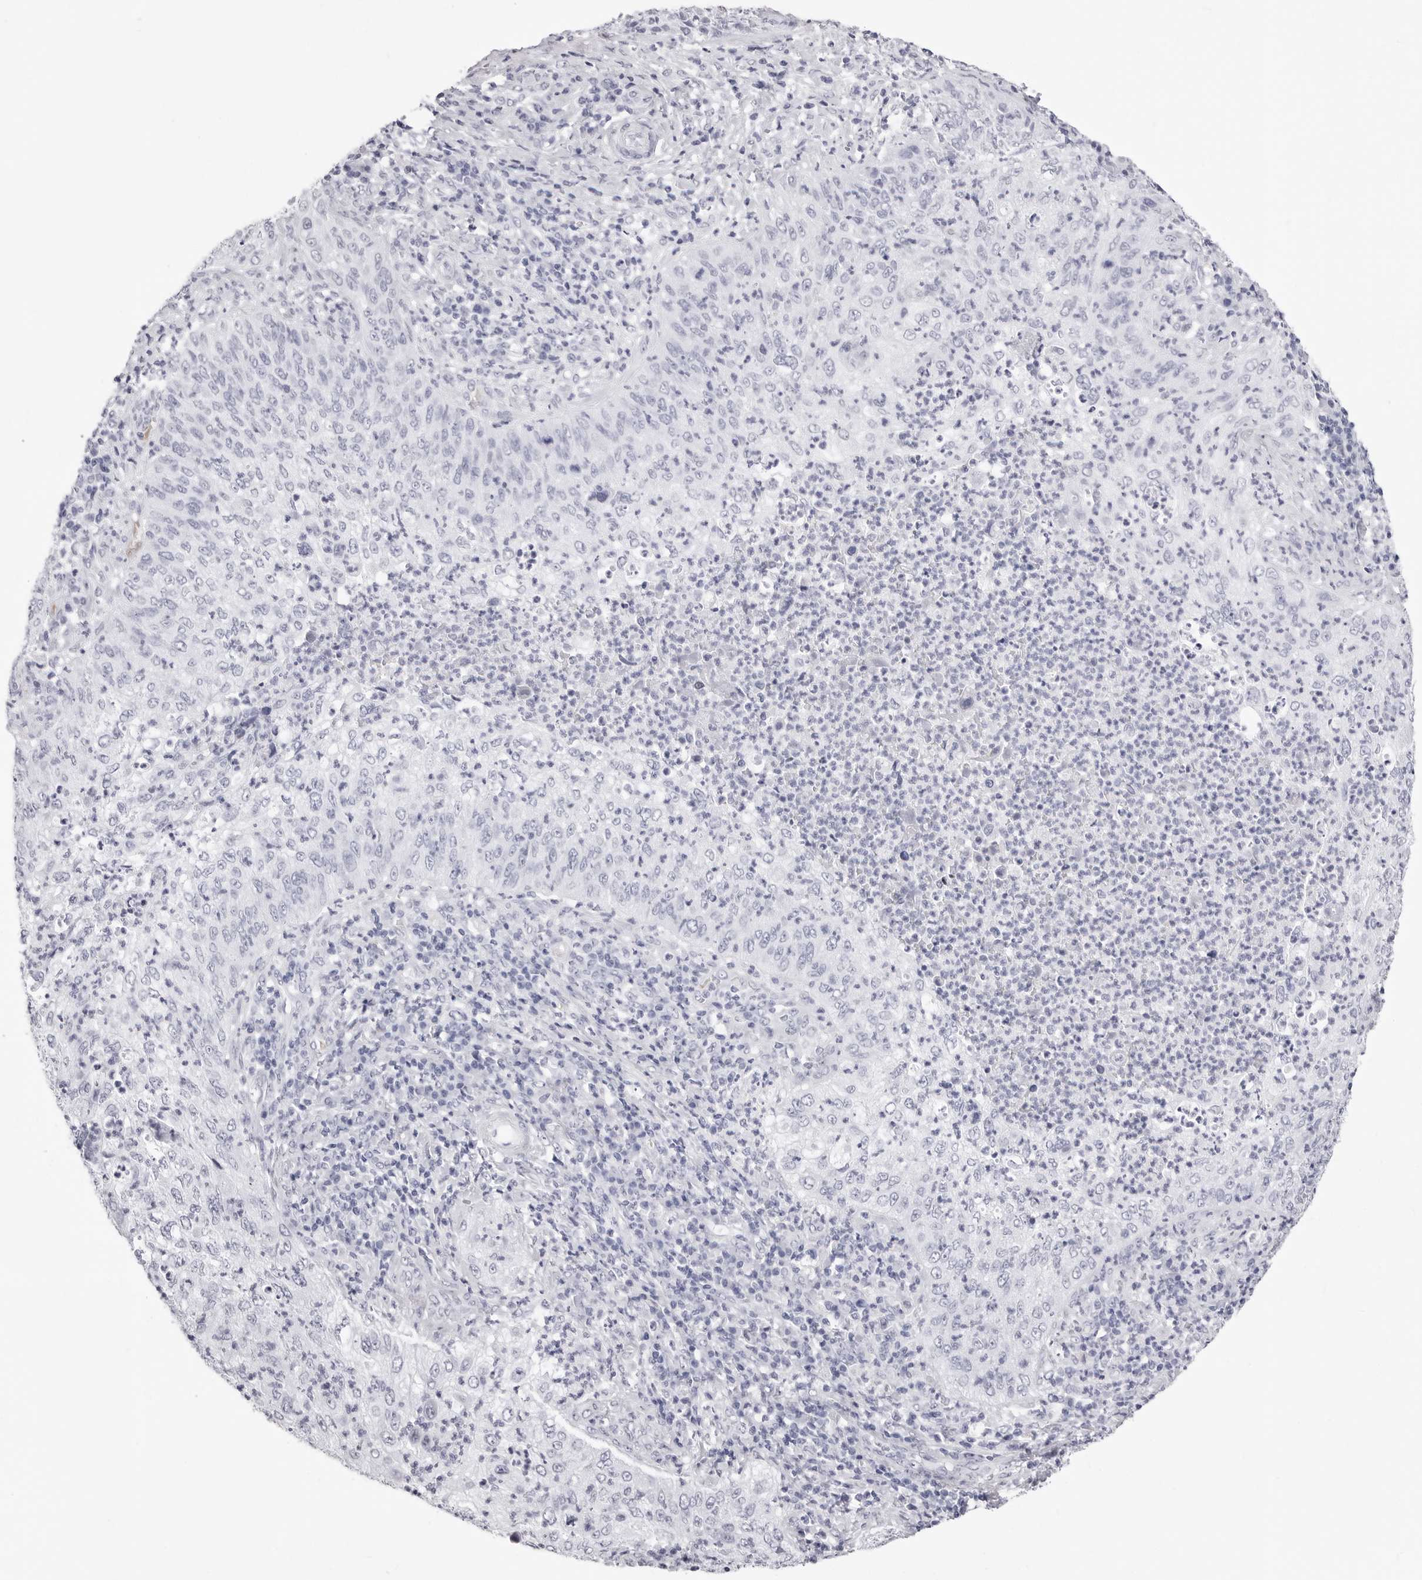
{"staining": {"intensity": "negative", "quantity": "none", "location": "none"}, "tissue": "cervical cancer", "cell_type": "Tumor cells", "image_type": "cancer", "snomed": [{"axis": "morphology", "description": "Squamous cell carcinoma, NOS"}, {"axis": "topography", "description": "Cervix"}], "caption": "Human cervical cancer stained for a protein using IHC exhibits no positivity in tumor cells.", "gene": "TSSK1B", "patient": {"sex": "female", "age": 30}}